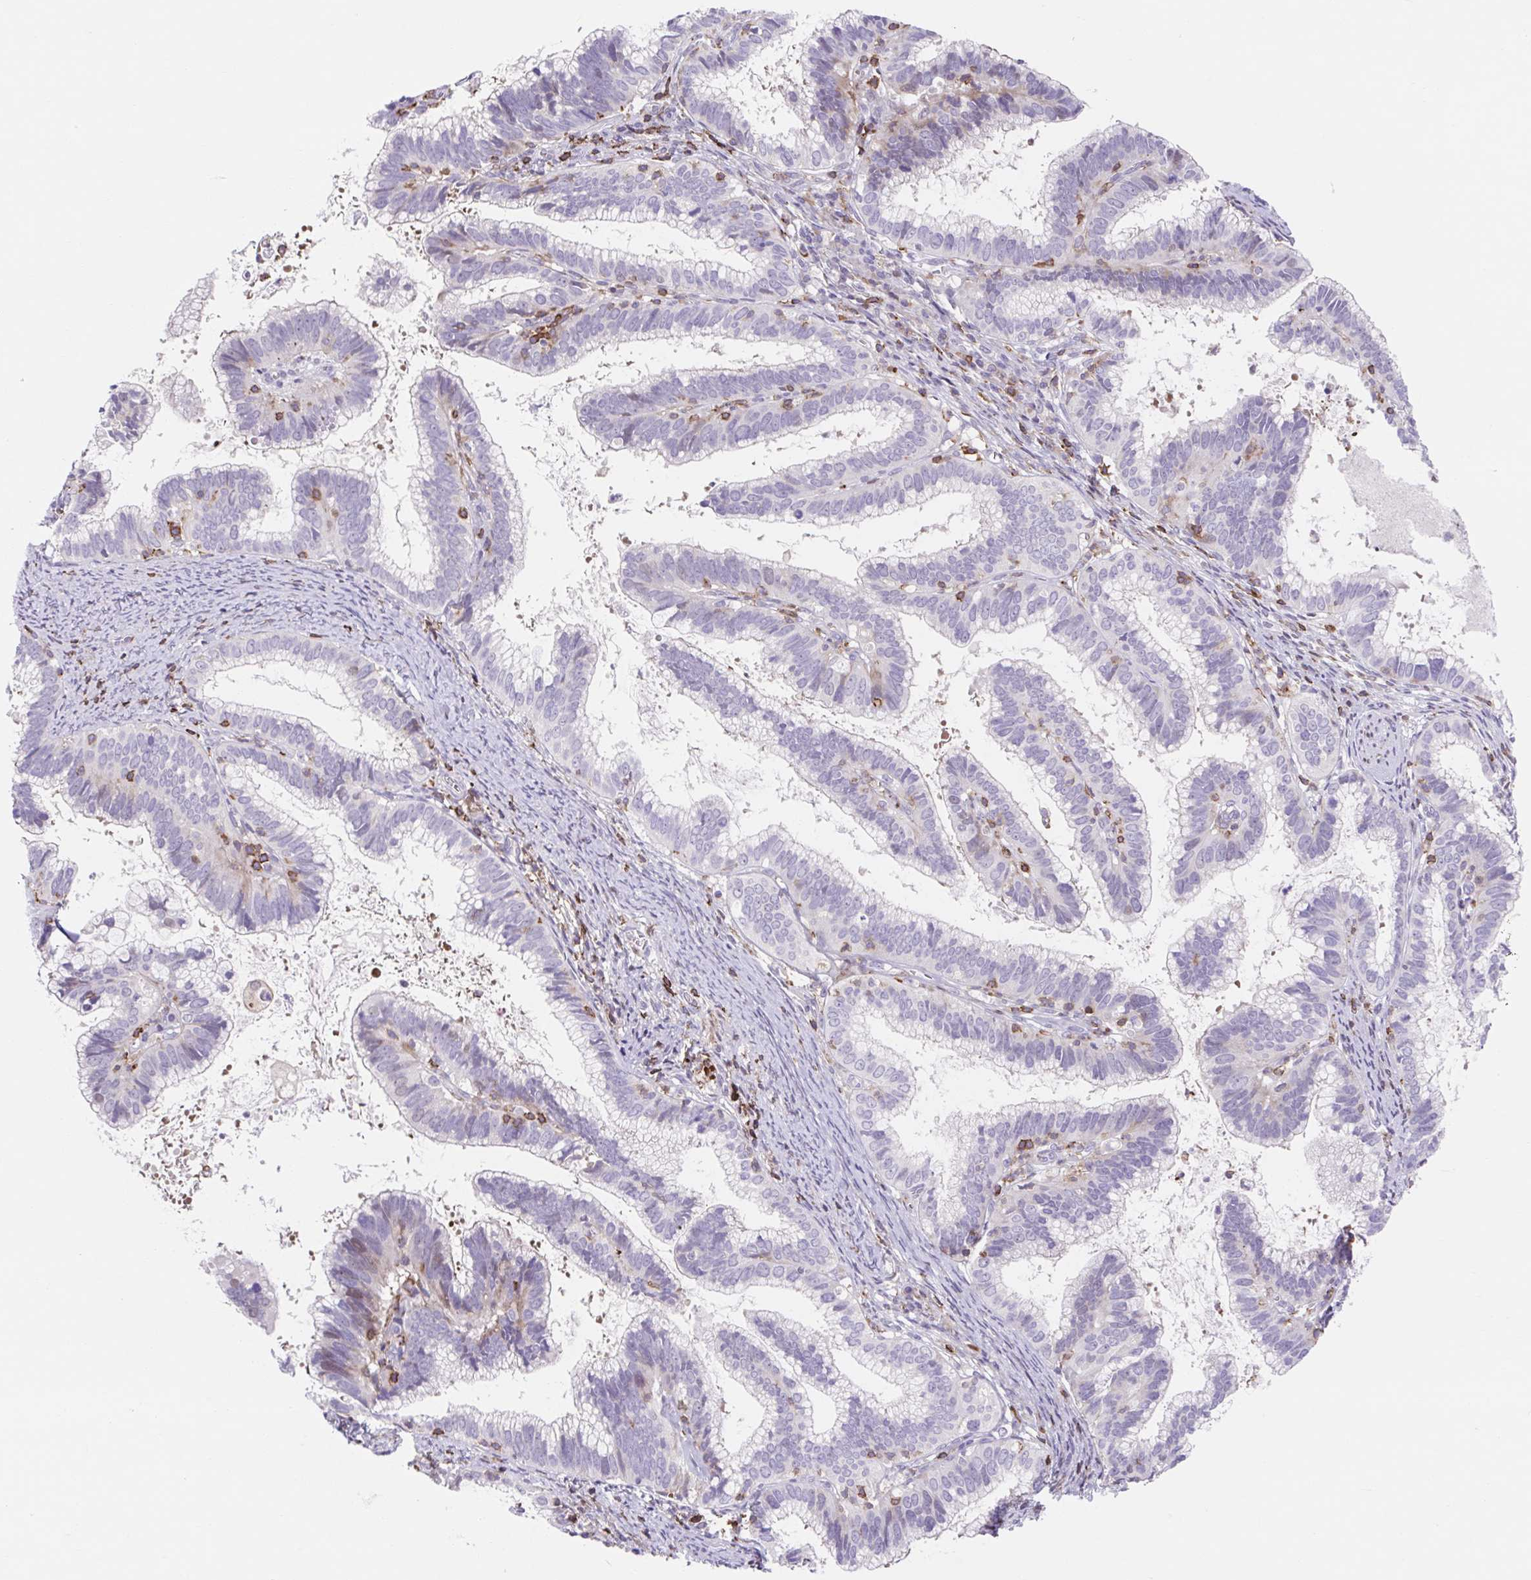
{"staining": {"intensity": "negative", "quantity": "none", "location": "none"}, "tissue": "cervical cancer", "cell_type": "Tumor cells", "image_type": "cancer", "snomed": [{"axis": "morphology", "description": "Adenocarcinoma, NOS"}, {"axis": "topography", "description": "Cervix"}], "caption": "The histopathology image displays no significant expression in tumor cells of cervical adenocarcinoma.", "gene": "TPRG1", "patient": {"sex": "female", "age": 61}}